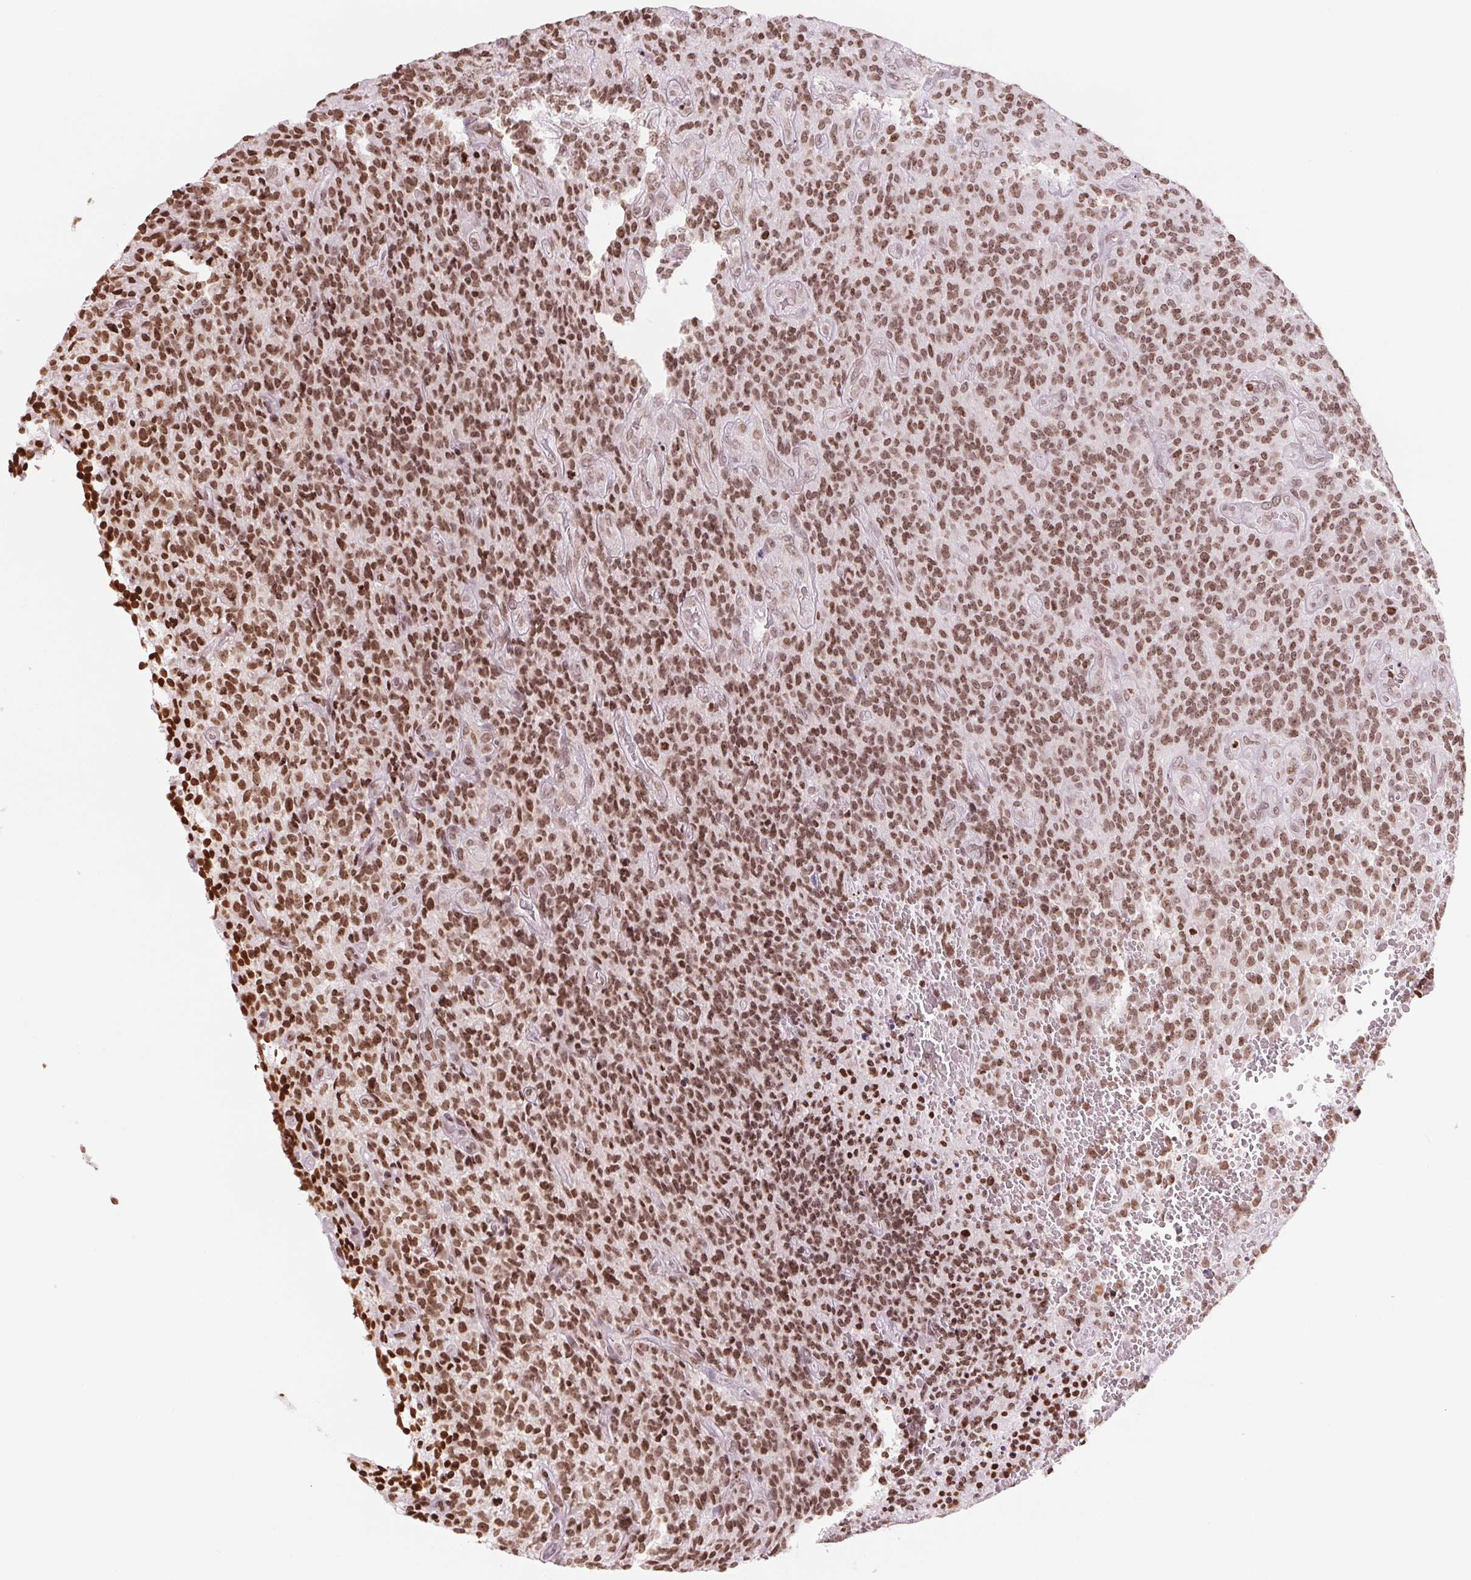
{"staining": {"intensity": "moderate", "quantity": ">75%", "location": "nuclear"}, "tissue": "glioma", "cell_type": "Tumor cells", "image_type": "cancer", "snomed": [{"axis": "morphology", "description": "Glioma, malignant, High grade"}, {"axis": "topography", "description": "Brain"}], "caption": "Approximately >75% of tumor cells in glioma demonstrate moderate nuclear protein expression as visualized by brown immunohistochemical staining.", "gene": "SMIM12", "patient": {"sex": "male", "age": 76}}